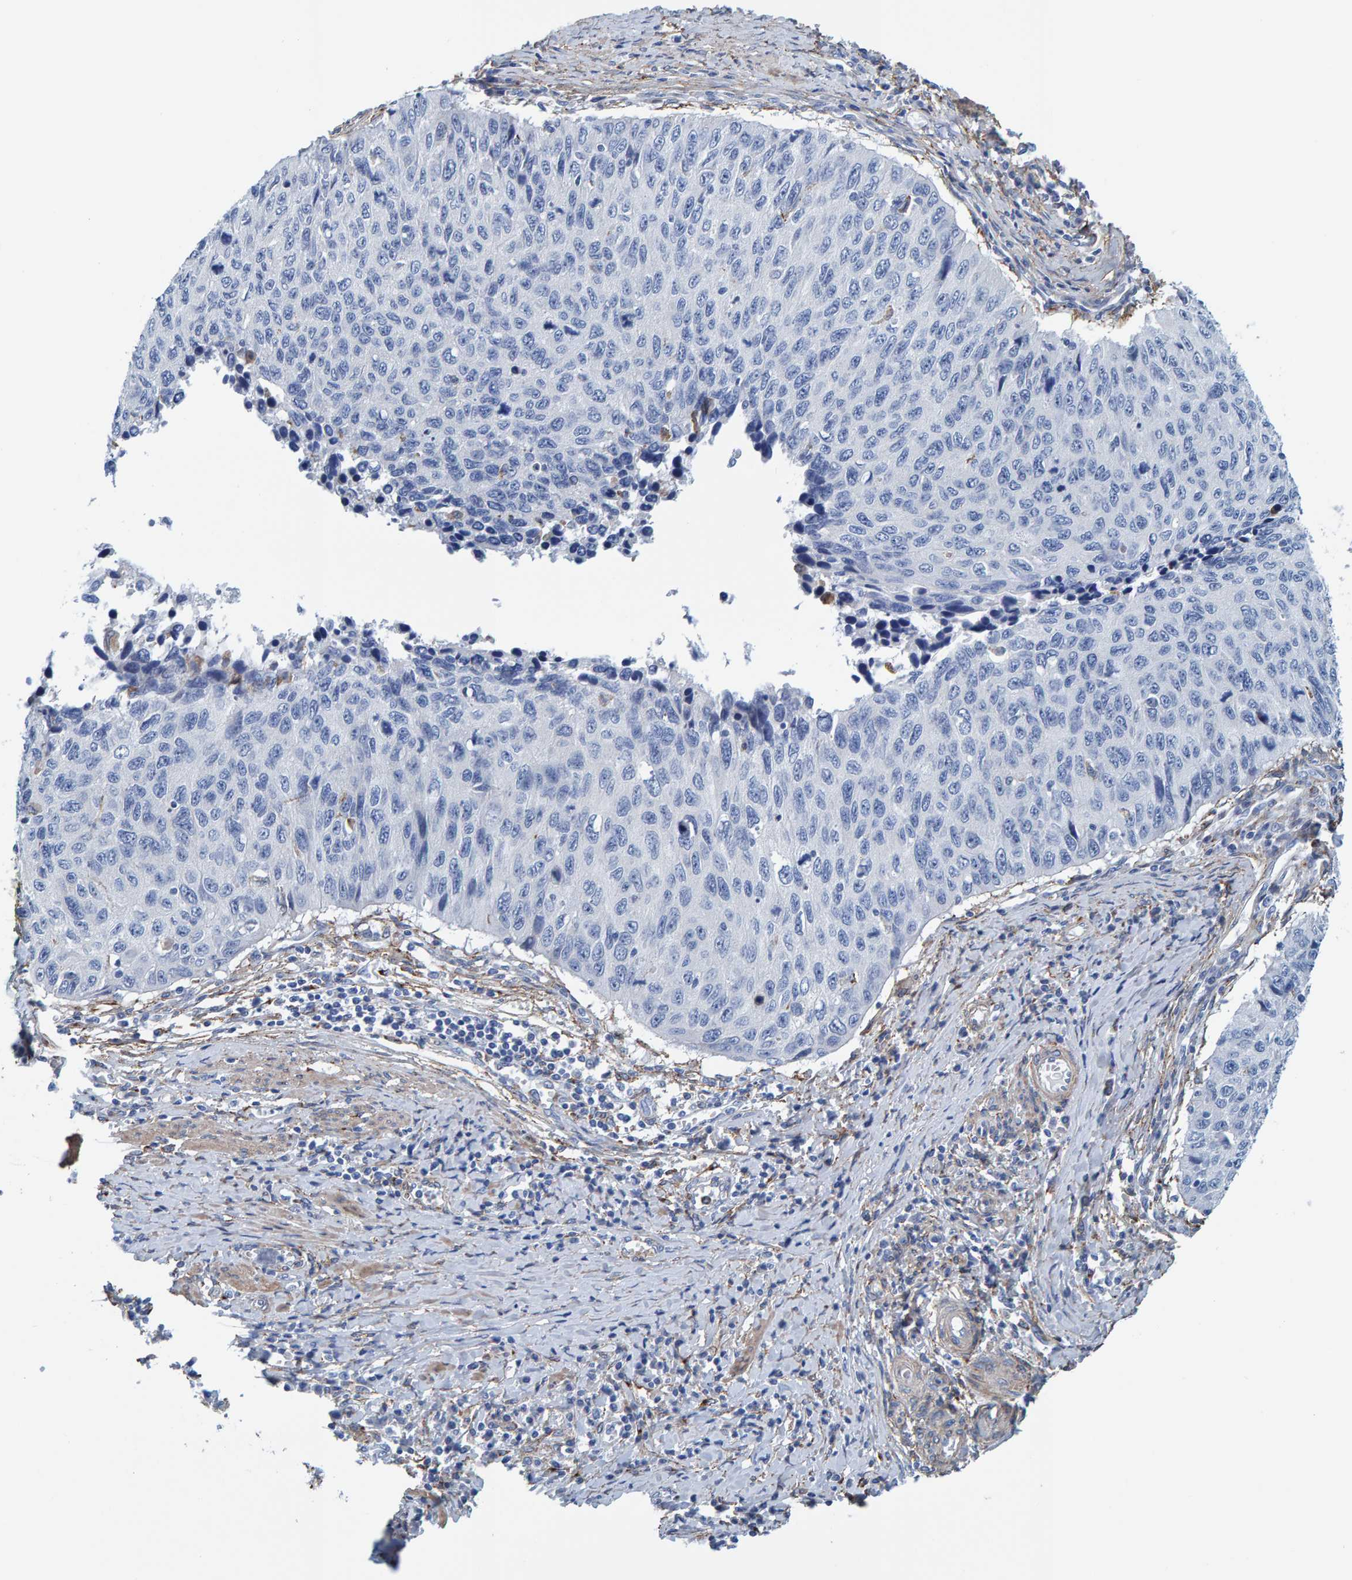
{"staining": {"intensity": "negative", "quantity": "none", "location": "none"}, "tissue": "cervical cancer", "cell_type": "Tumor cells", "image_type": "cancer", "snomed": [{"axis": "morphology", "description": "Squamous cell carcinoma, NOS"}, {"axis": "topography", "description": "Cervix"}], "caption": "Micrograph shows no significant protein expression in tumor cells of cervical cancer.", "gene": "LRP1", "patient": {"sex": "female", "age": 53}}